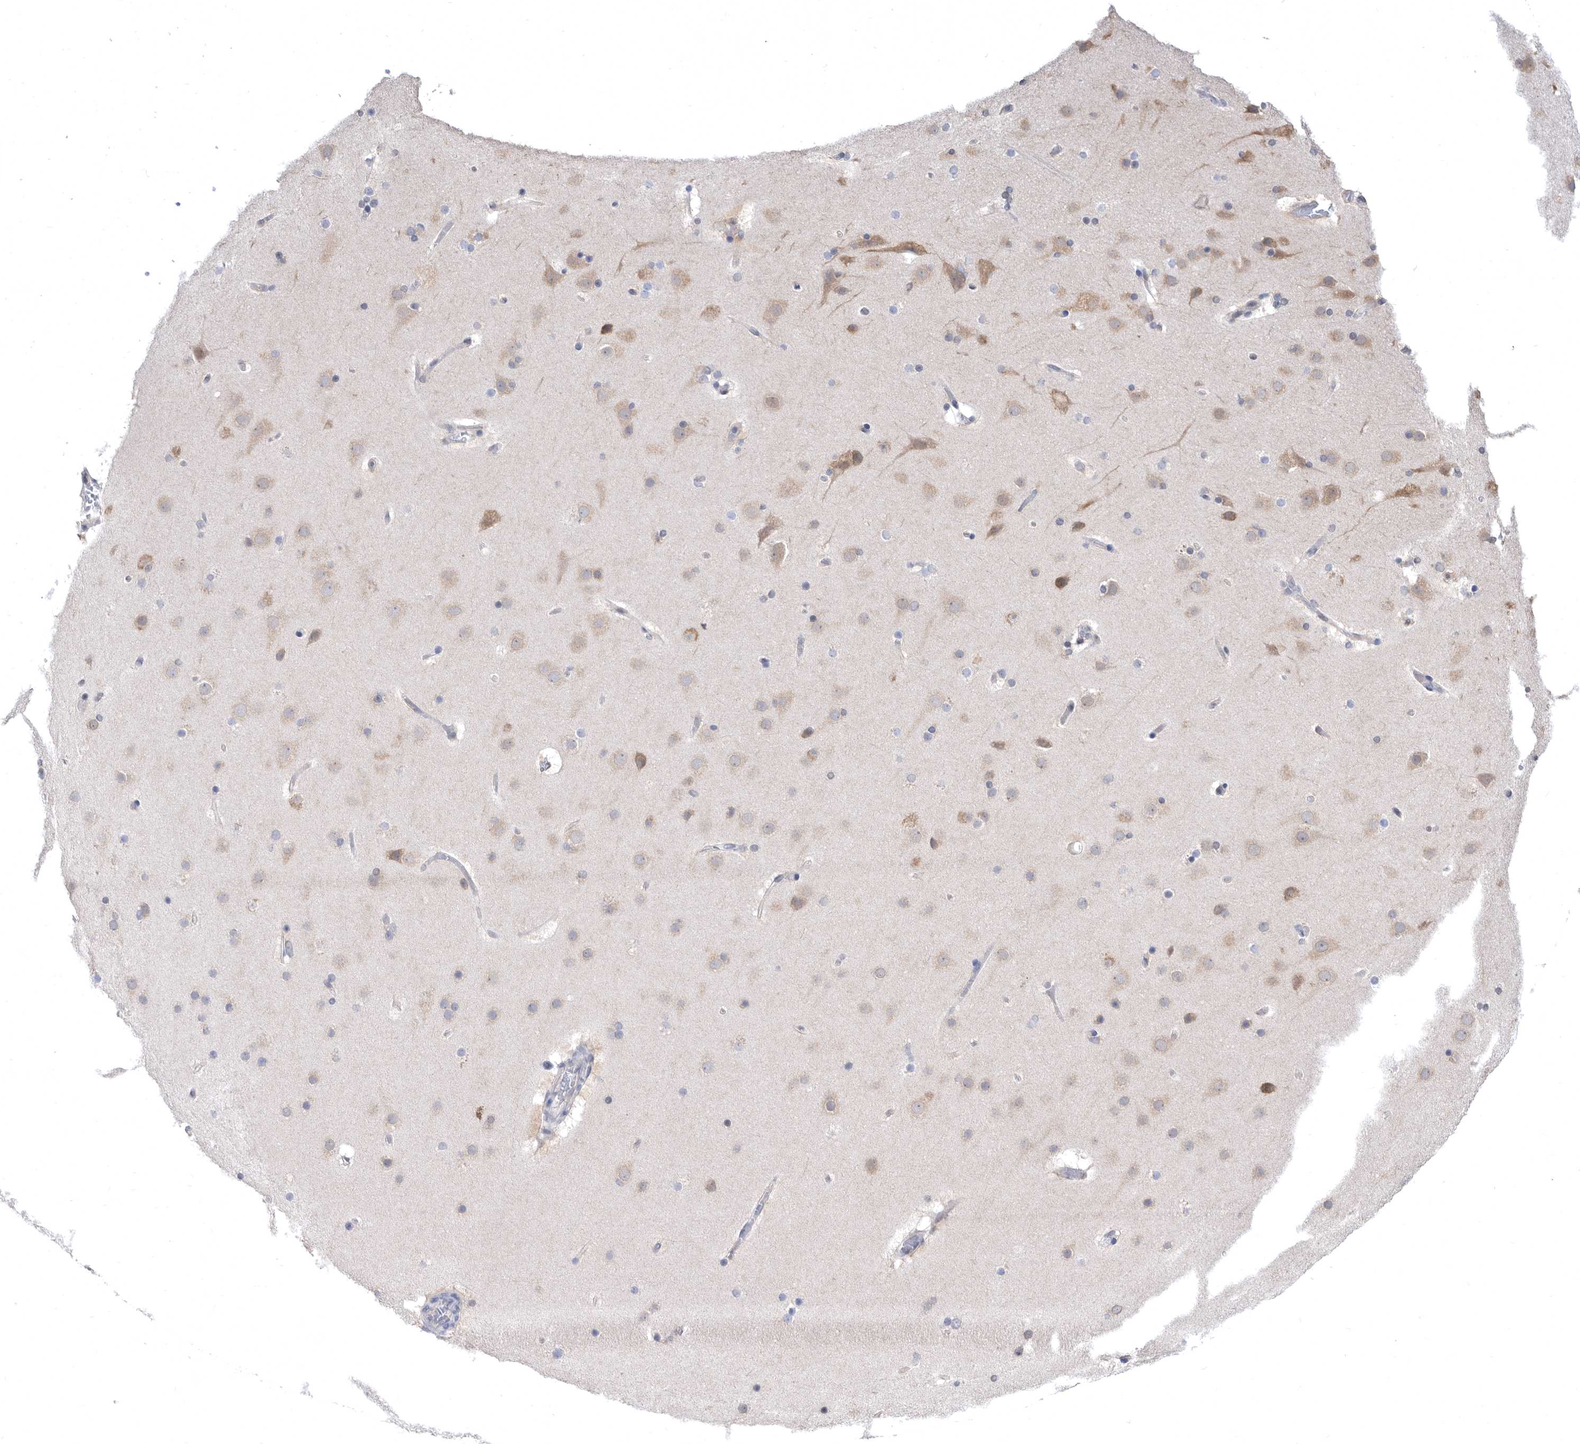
{"staining": {"intensity": "negative", "quantity": "none", "location": "none"}, "tissue": "cerebral cortex", "cell_type": "Endothelial cells", "image_type": "normal", "snomed": [{"axis": "morphology", "description": "Normal tissue, NOS"}, {"axis": "topography", "description": "Cerebral cortex"}], "caption": "Endothelial cells are negative for brown protein staining in normal cerebral cortex. (Stains: DAB immunohistochemistry with hematoxylin counter stain, Microscopy: brightfield microscopy at high magnification).", "gene": "CCT4", "patient": {"sex": "male", "age": 57}}